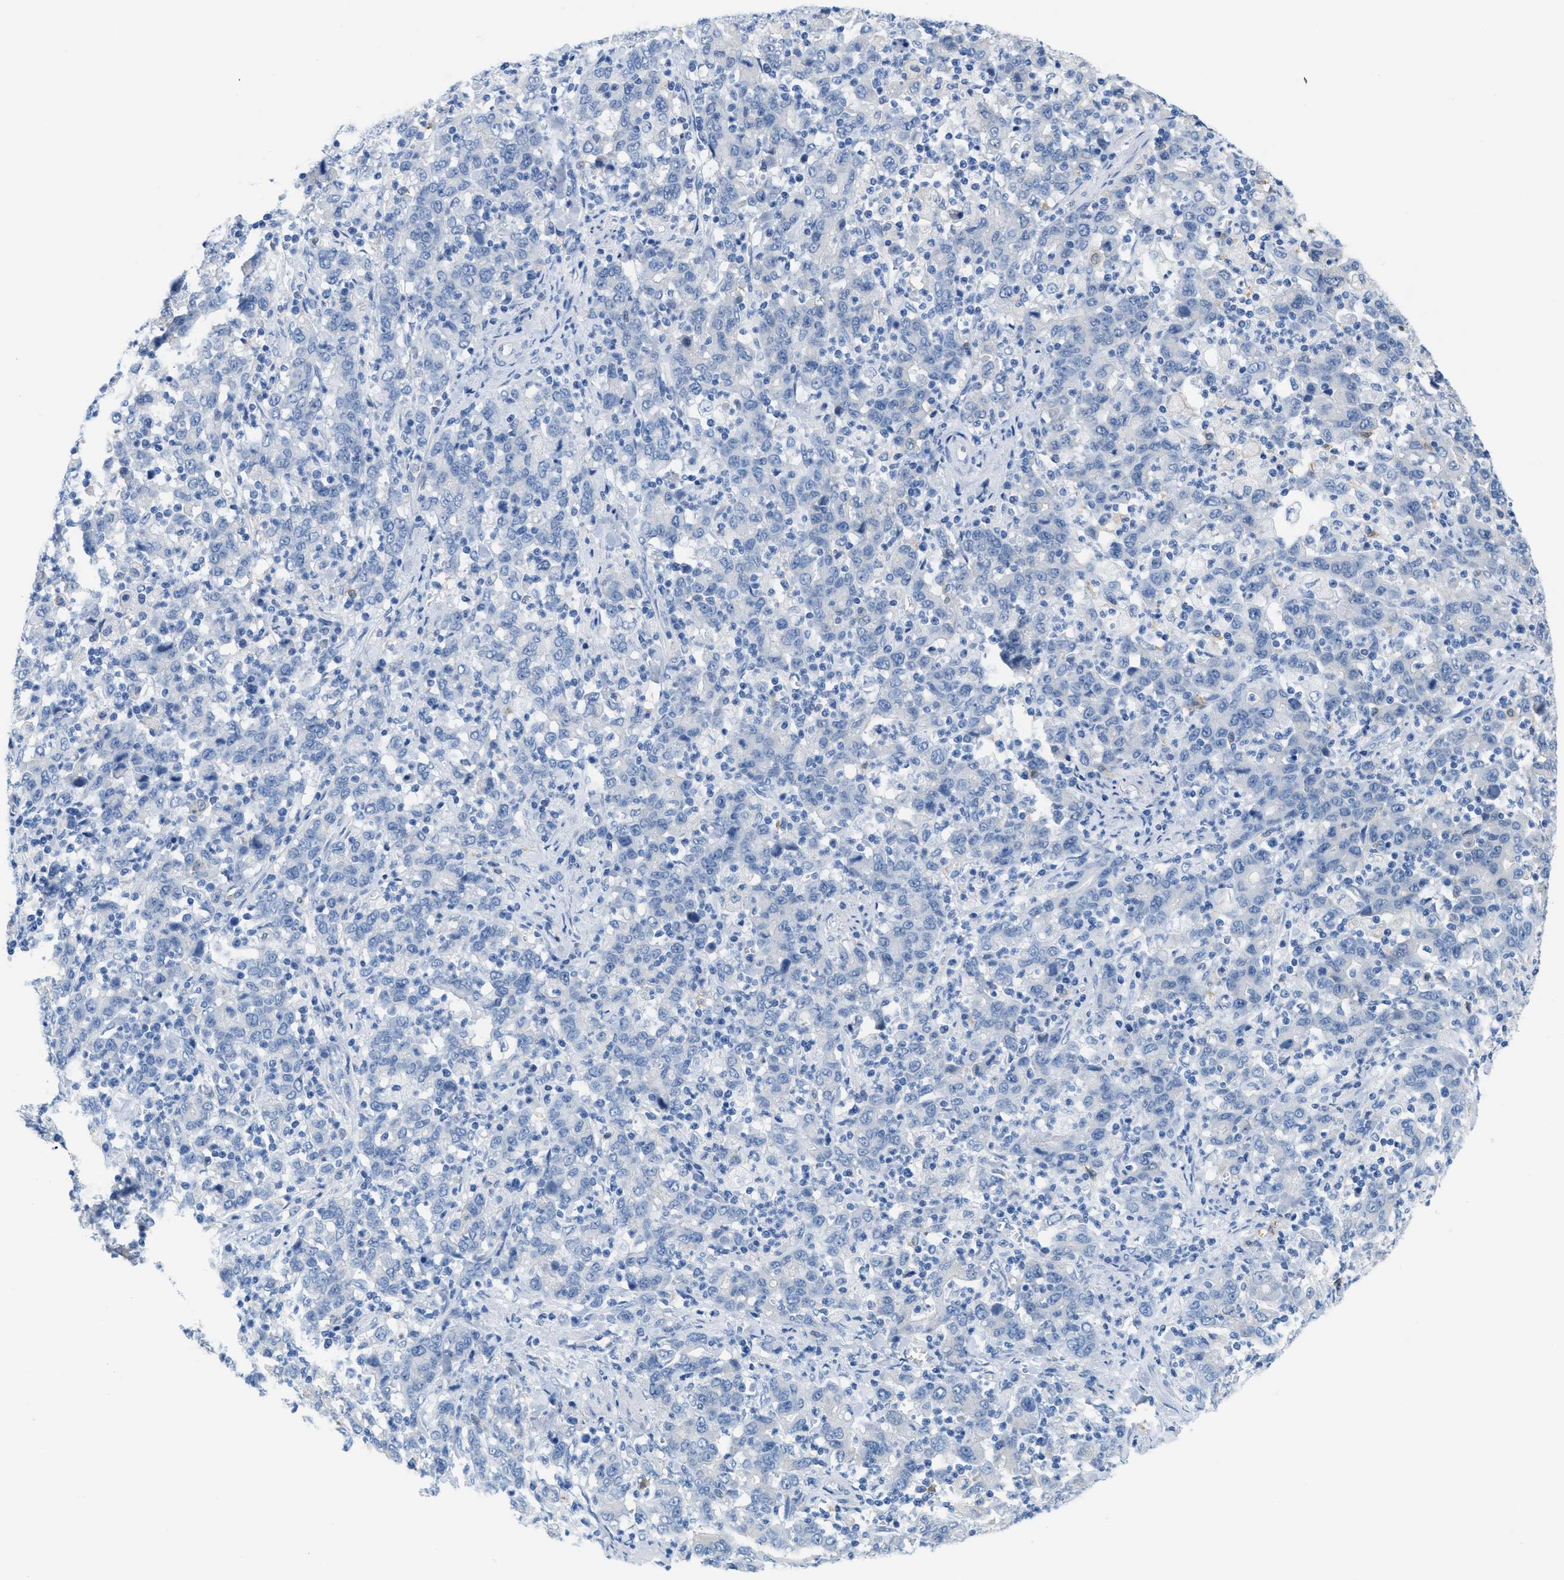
{"staining": {"intensity": "negative", "quantity": "none", "location": "none"}, "tissue": "stomach cancer", "cell_type": "Tumor cells", "image_type": "cancer", "snomed": [{"axis": "morphology", "description": "Adenocarcinoma, NOS"}, {"axis": "topography", "description": "Stomach, upper"}], "caption": "This is an immunohistochemistry photomicrograph of stomach cancer (adenocarcinoma). There is no staining in tumor cells.", "gene": "ASGR1", "patient": {"sex": "male", "age": 69}}